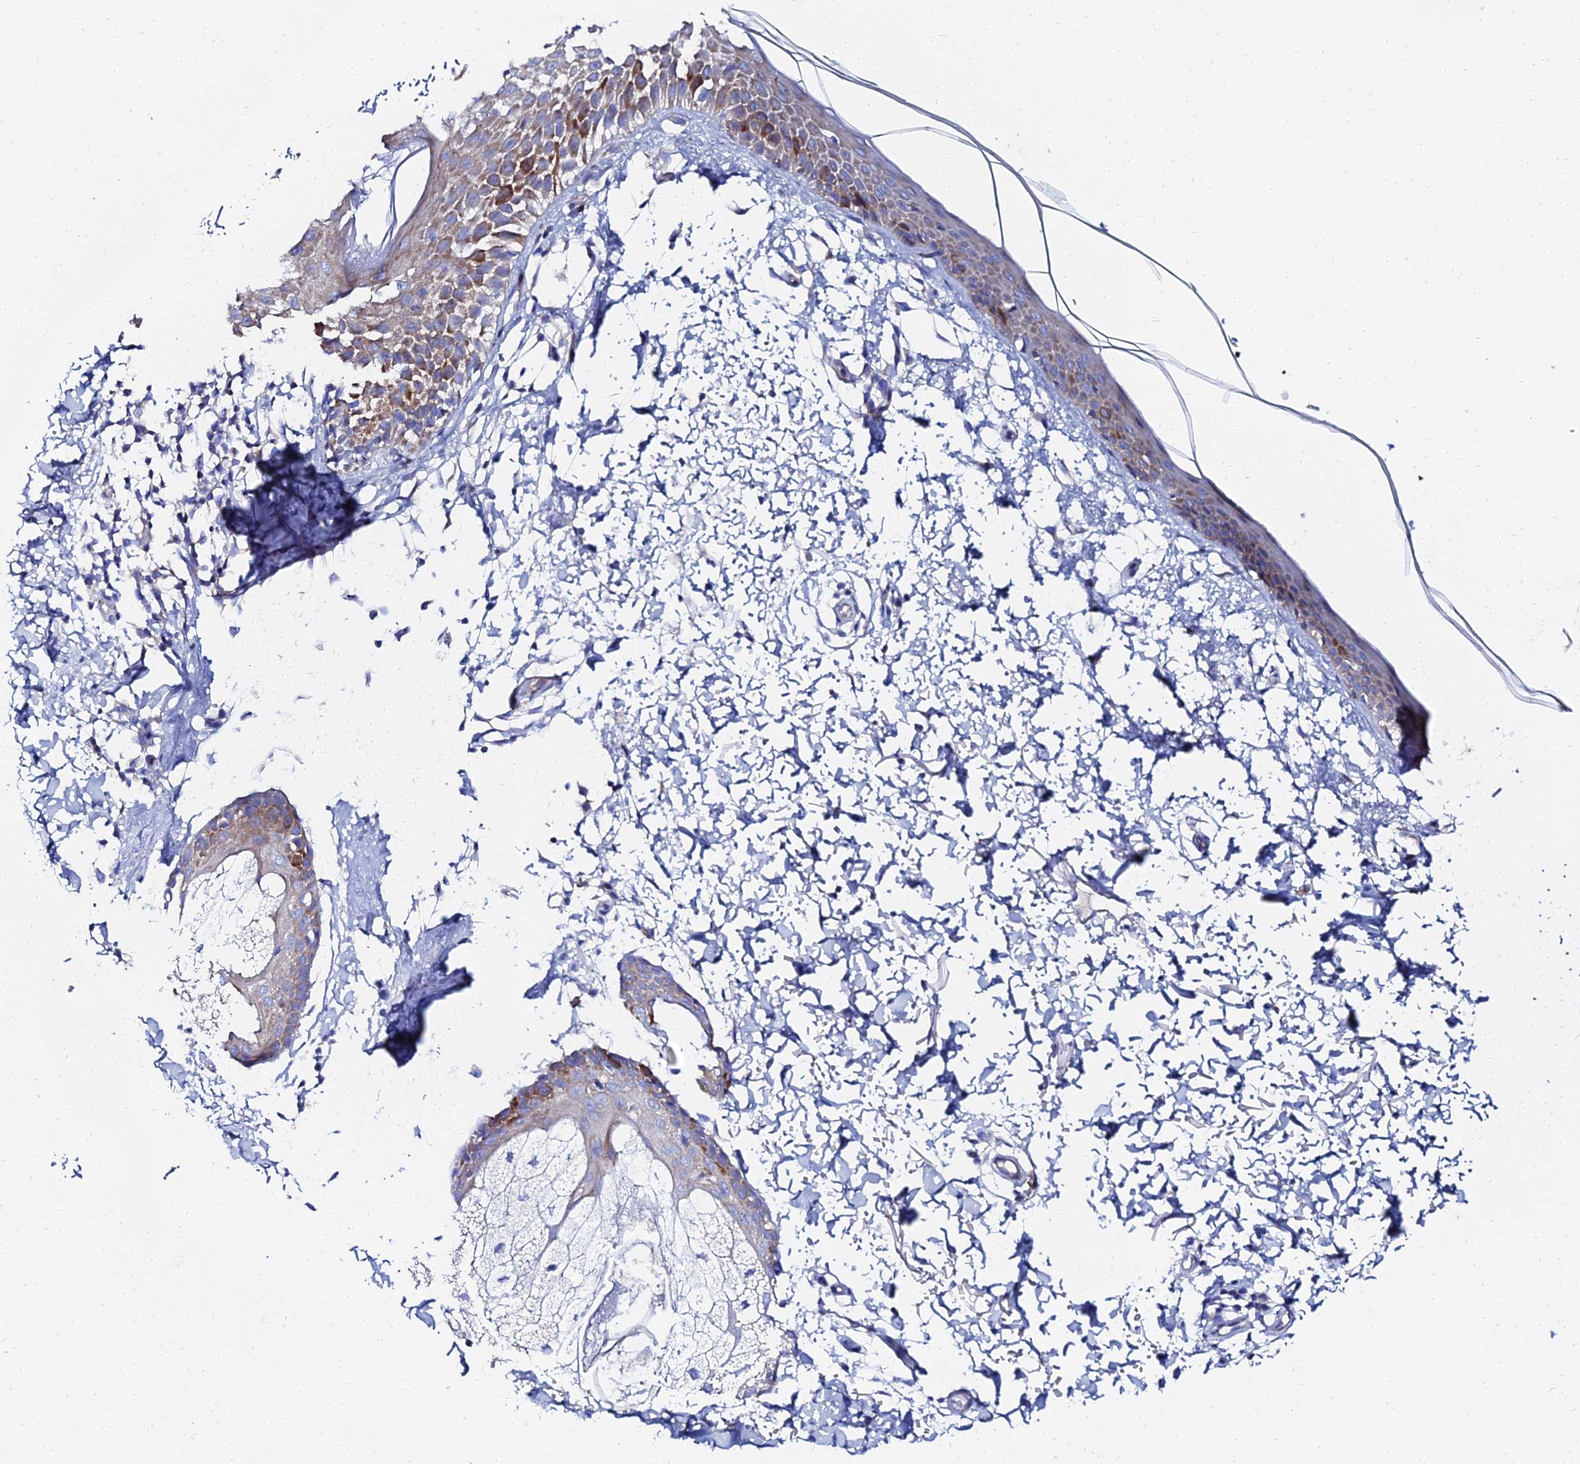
{"staining": {"intensity": "negative", "quantity": "none", "location": "none"}, "tissue": "skin", "cell_type": "Fibroblasts", "image_type": "normal", "snomed": [{"axis": "morphology", "description": "Normal tissue, NOS"}, {"axis": "topography", "description": "Skin"}], "caption": "This is an IHC image of benign human skin. There is no staining in fibroblasts.", "gene": "PTTG1", "patient": {"sex": "male", "age": 66}}